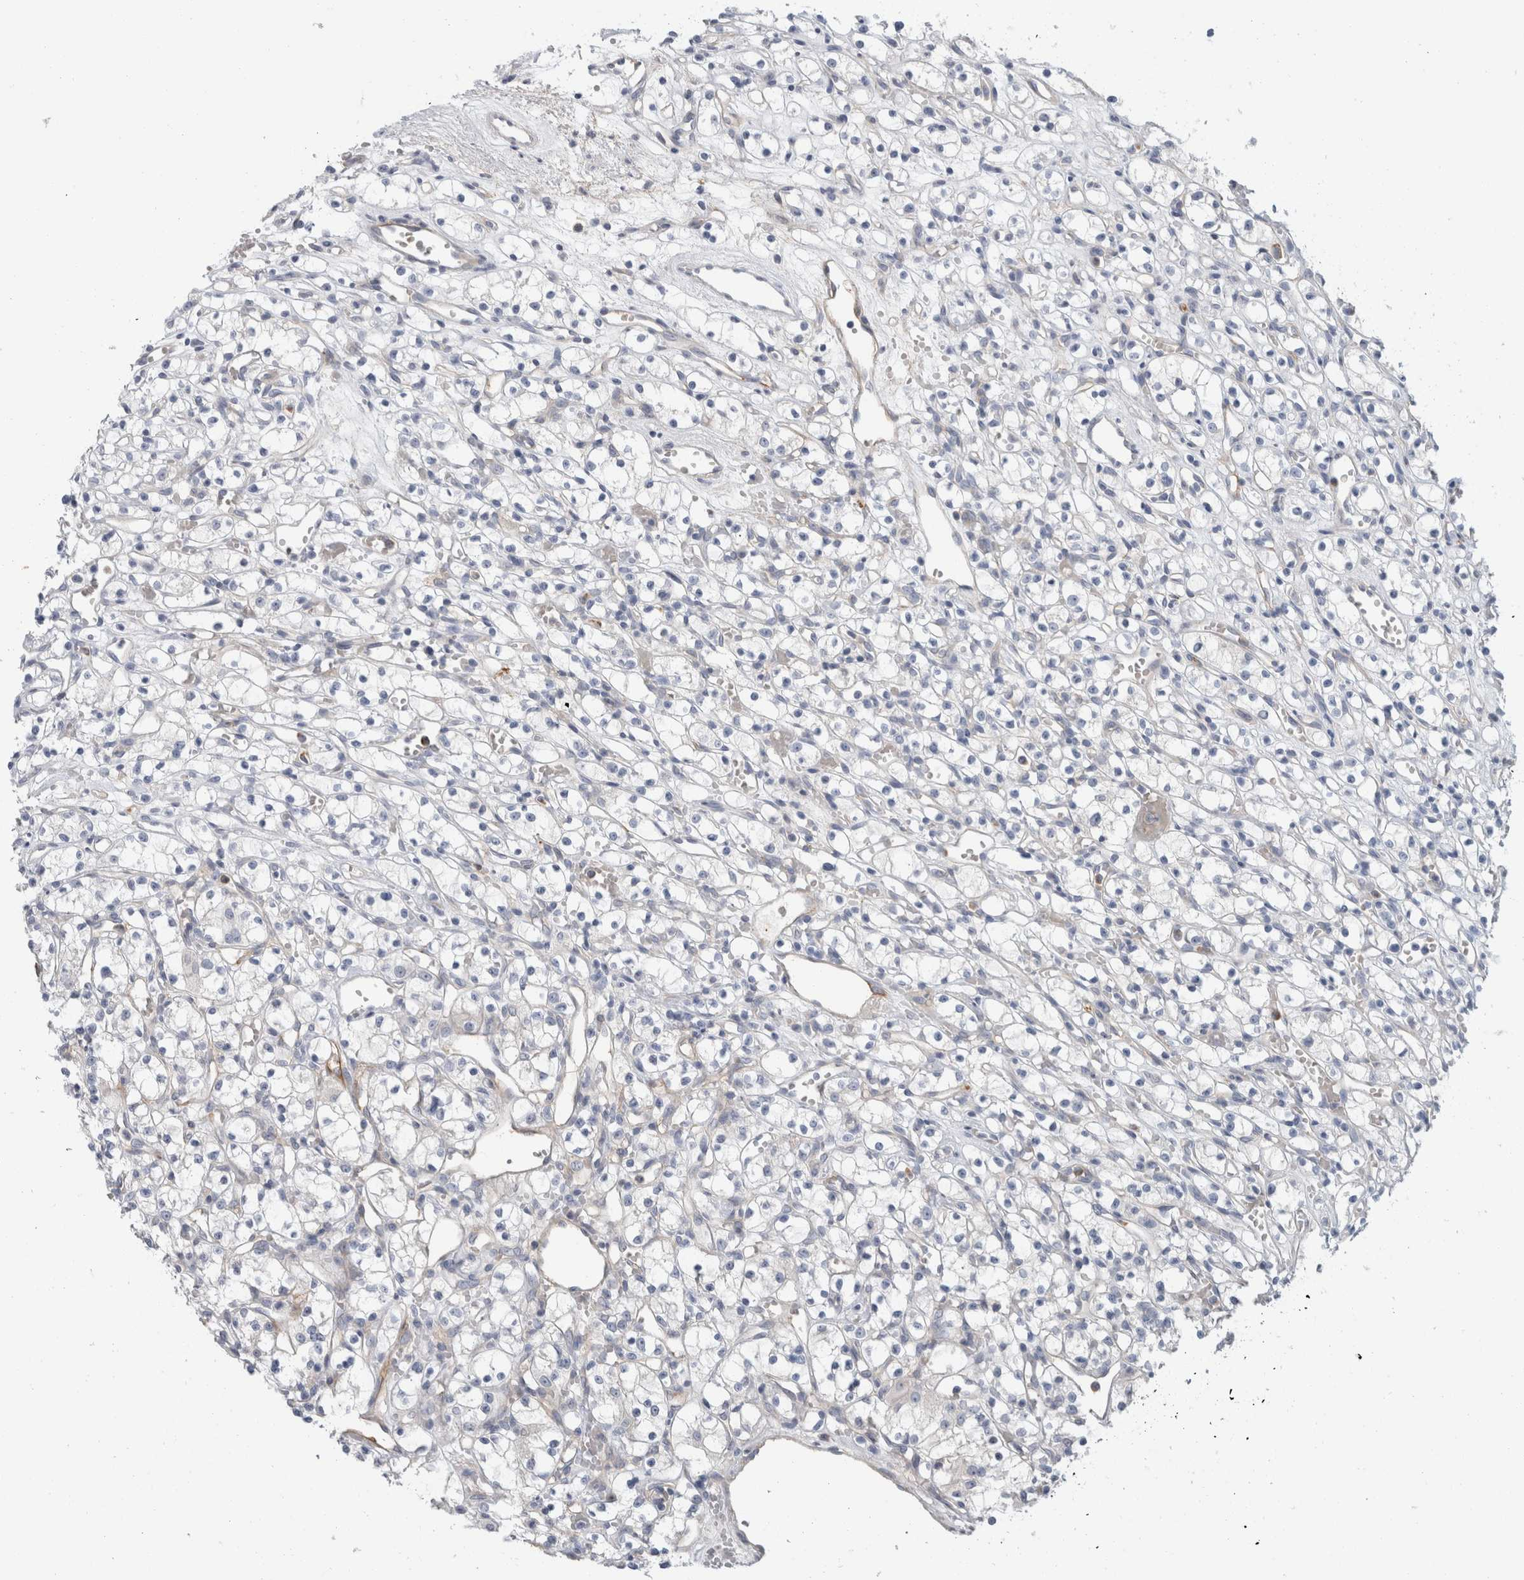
{"staining": {"intensity": "negative", "quantity": "none", "location": "none"}, "tissue": "renal cancer", "cell_type": "Tumor cells", "image_type": "cancer", "snomed": [{"axis": "morphology", "description": "Adenocarcinoma, NOS"}, {"axis": "topography", "description": "Kidney"}], "caption": "The micrograph reveals no significant staining in tumor cells of renal cancer.", "gene": "CD55", "patient": {"sex": "female", "age": 59}}